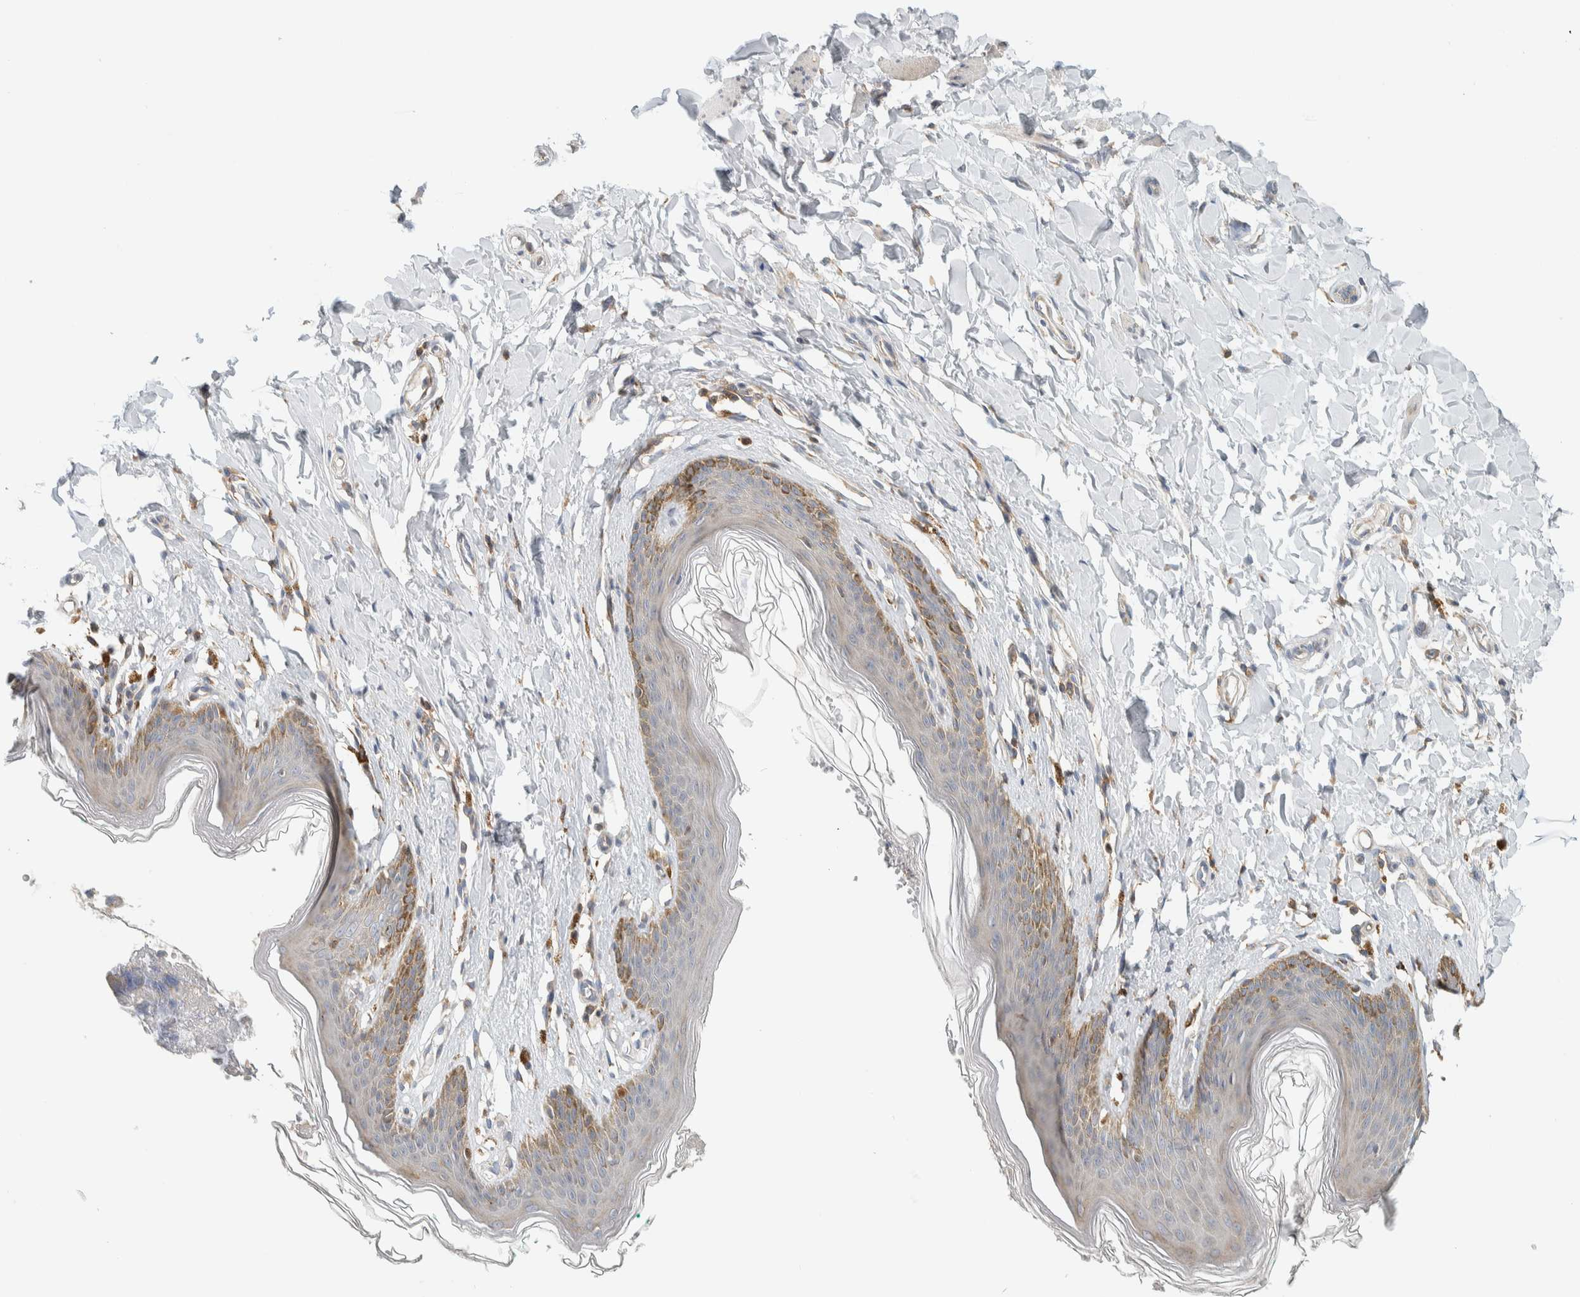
{"staining": {"intensity": "weak", "quantity": "<25%", "location": "cytoplasmic/membranous"}, "tissue": "skin", "cell_type": "Epidermal cells", "image_type": "normal", "snomed": [{"axis": "morphology", "description": "Normal tissue, NOS"}, {"axis": "topography", "description": "Vulva"}], "caption": "Immunohistochemistry (IHC) of benign skin demonstrates no staining in epidermal cells. Nuclei are stained in blue.", "gene": "CCDC57", "patient": {"sex": "female", "age": 66}}